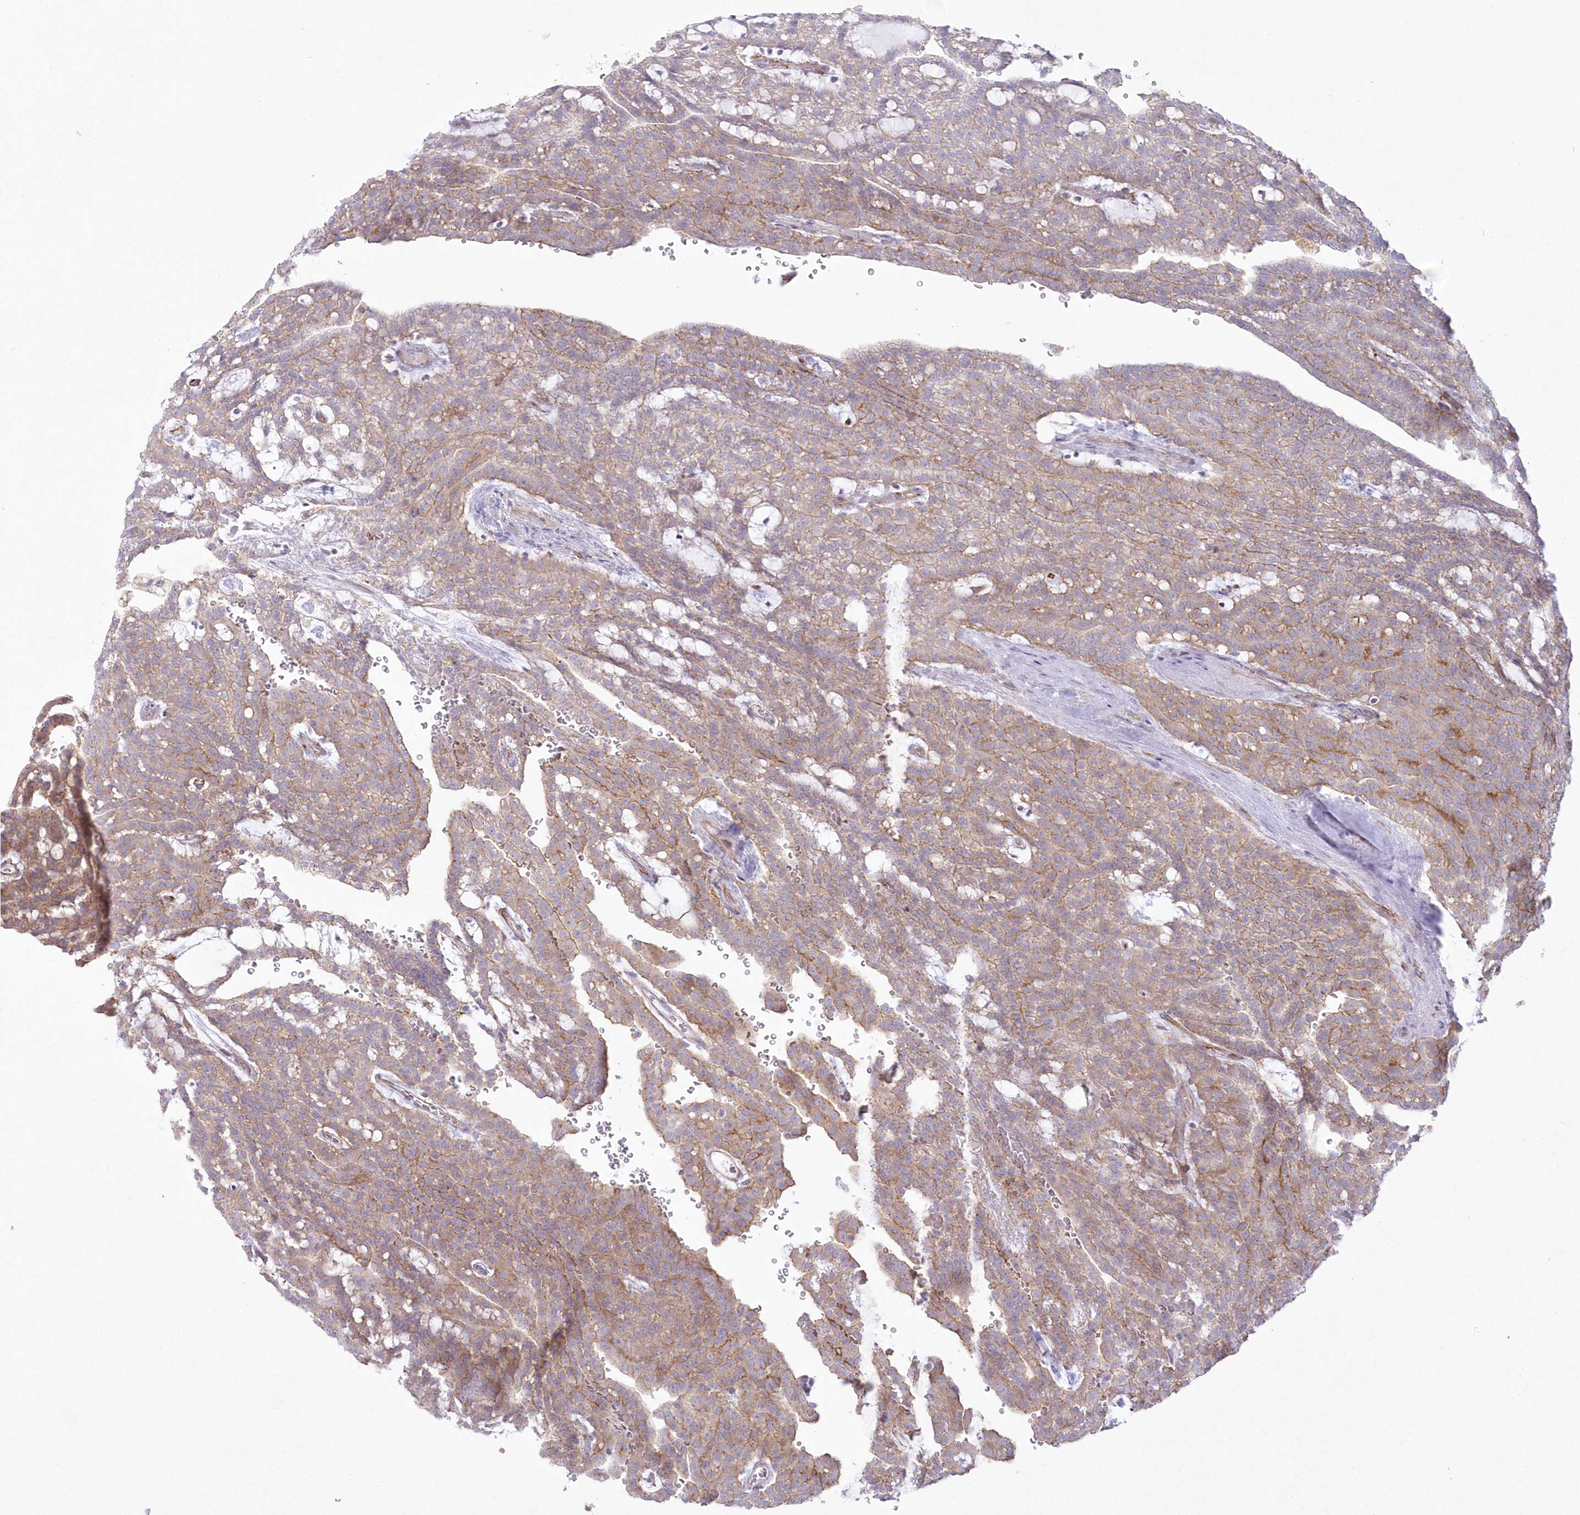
{"staining": {"intensity": "weak", "quantity": ">75%", "location": "cytoplasmic/membranous"}, "tissue": "renal cancer", "cell_type": "Tumor cells", "image_type": "cancer", "snomed": [{"axis": "morphology", "description": "Adenocarcinoma, NOS"}, {"axis": "topography", "description": "Kidney"}], "caption": "Human renal cancer (adenocarcinoma) stained with a brown dye exhibits weak cytoplasmic/membranous positive staining in about >75% of tumor cells.", "gene": "ZNF843", "patient": {"sex": "male", "age": 63}}